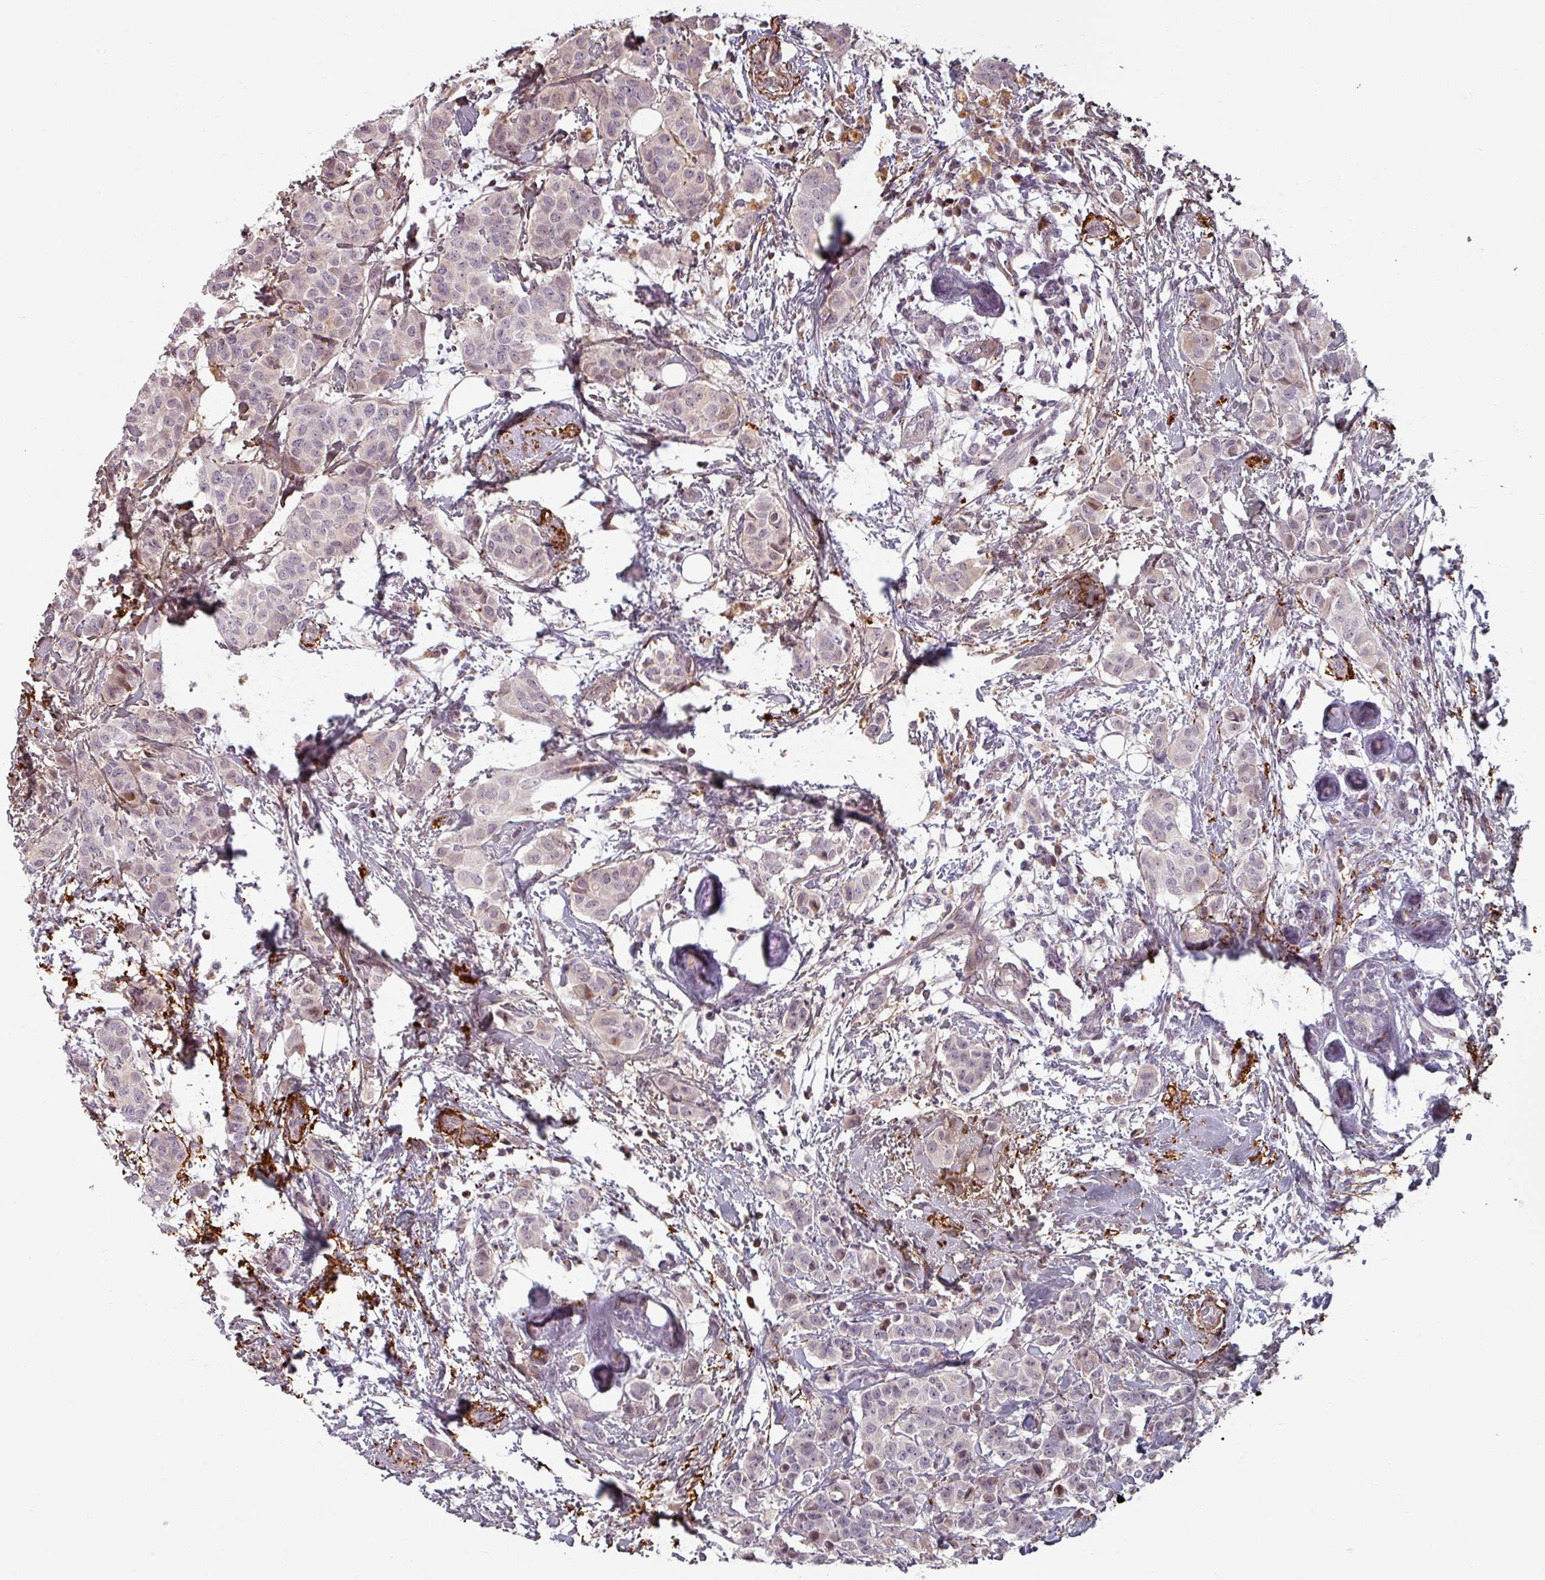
{"staining": {"intensity": "negative", "quantity": "none", "location": "none"}, "tissue": "breast cancer", "cell_type": "Tumor cells", "image_type": "cancer", "snomed": [{"axis": "morphology", "description": "Duct carcinoma"}, {"axis": "topography", "description": "Breast"}], "caption": "Tumor cells are negative for protein expression in human breast infiltrating ductal carcinoma.", "gene": "CYB5RL", "patient": {"sex": "female", "age": 40}}